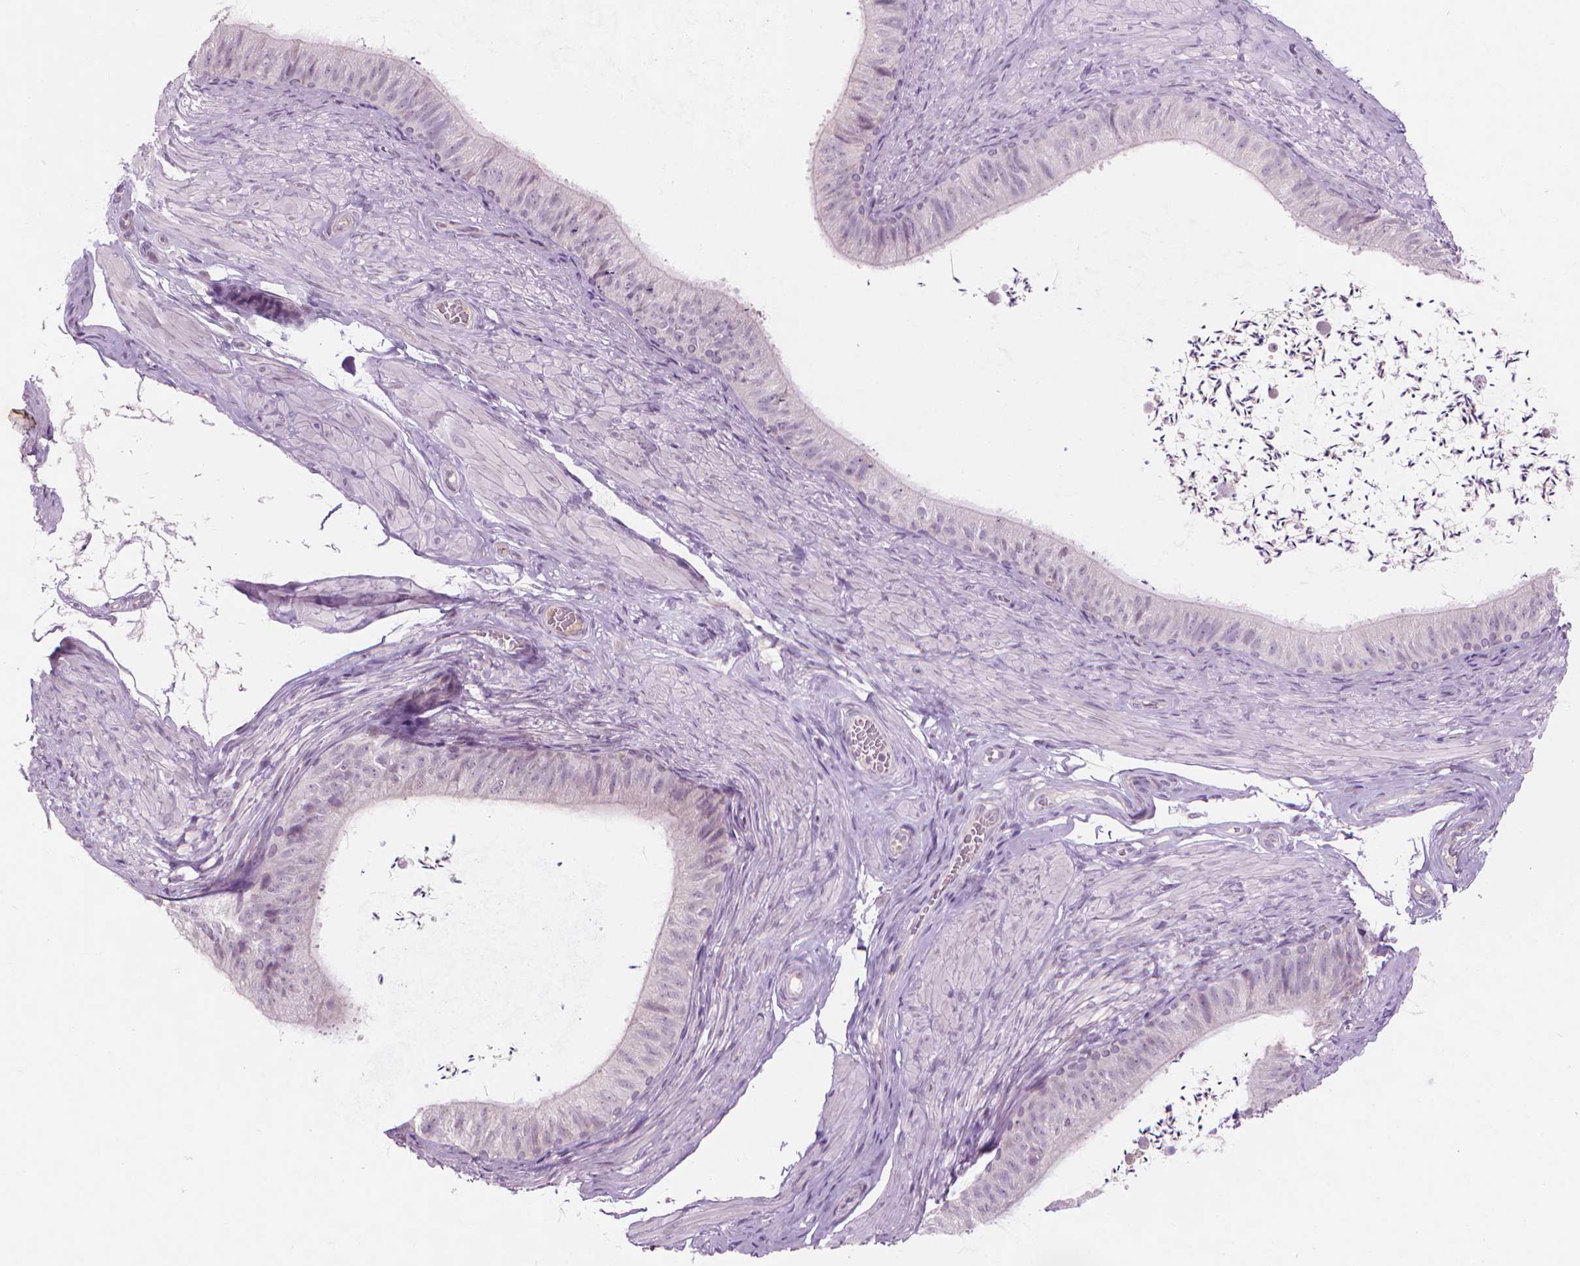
{"staining": {"intensity": "negative", "quantity": "none", "location": "none"}, "tissue": "epididymis", "cell_type": "Glandular cells", "image_type": "normal", "snomed": [{"axis": "morphology", "description": "Normal tissue, NOS"}, {"axis": "topography", "description": "Epididymis, spermatic cord, NOS"}, {"axis": "topography", "description": "Epididymis"}, {"axis": "topography", "description": "Peripheral nerve tissue"}], "caption": "The histopathology image shows no significant staining in glandular cells of epididymis. The staining is performed using DAB (3,3'-diaminobenzidine) brown chromogen with nuclei counter-stained in using hematoxylin.", "gene": "CFAP126", "patient": {"sex": "male", "age": 29}}